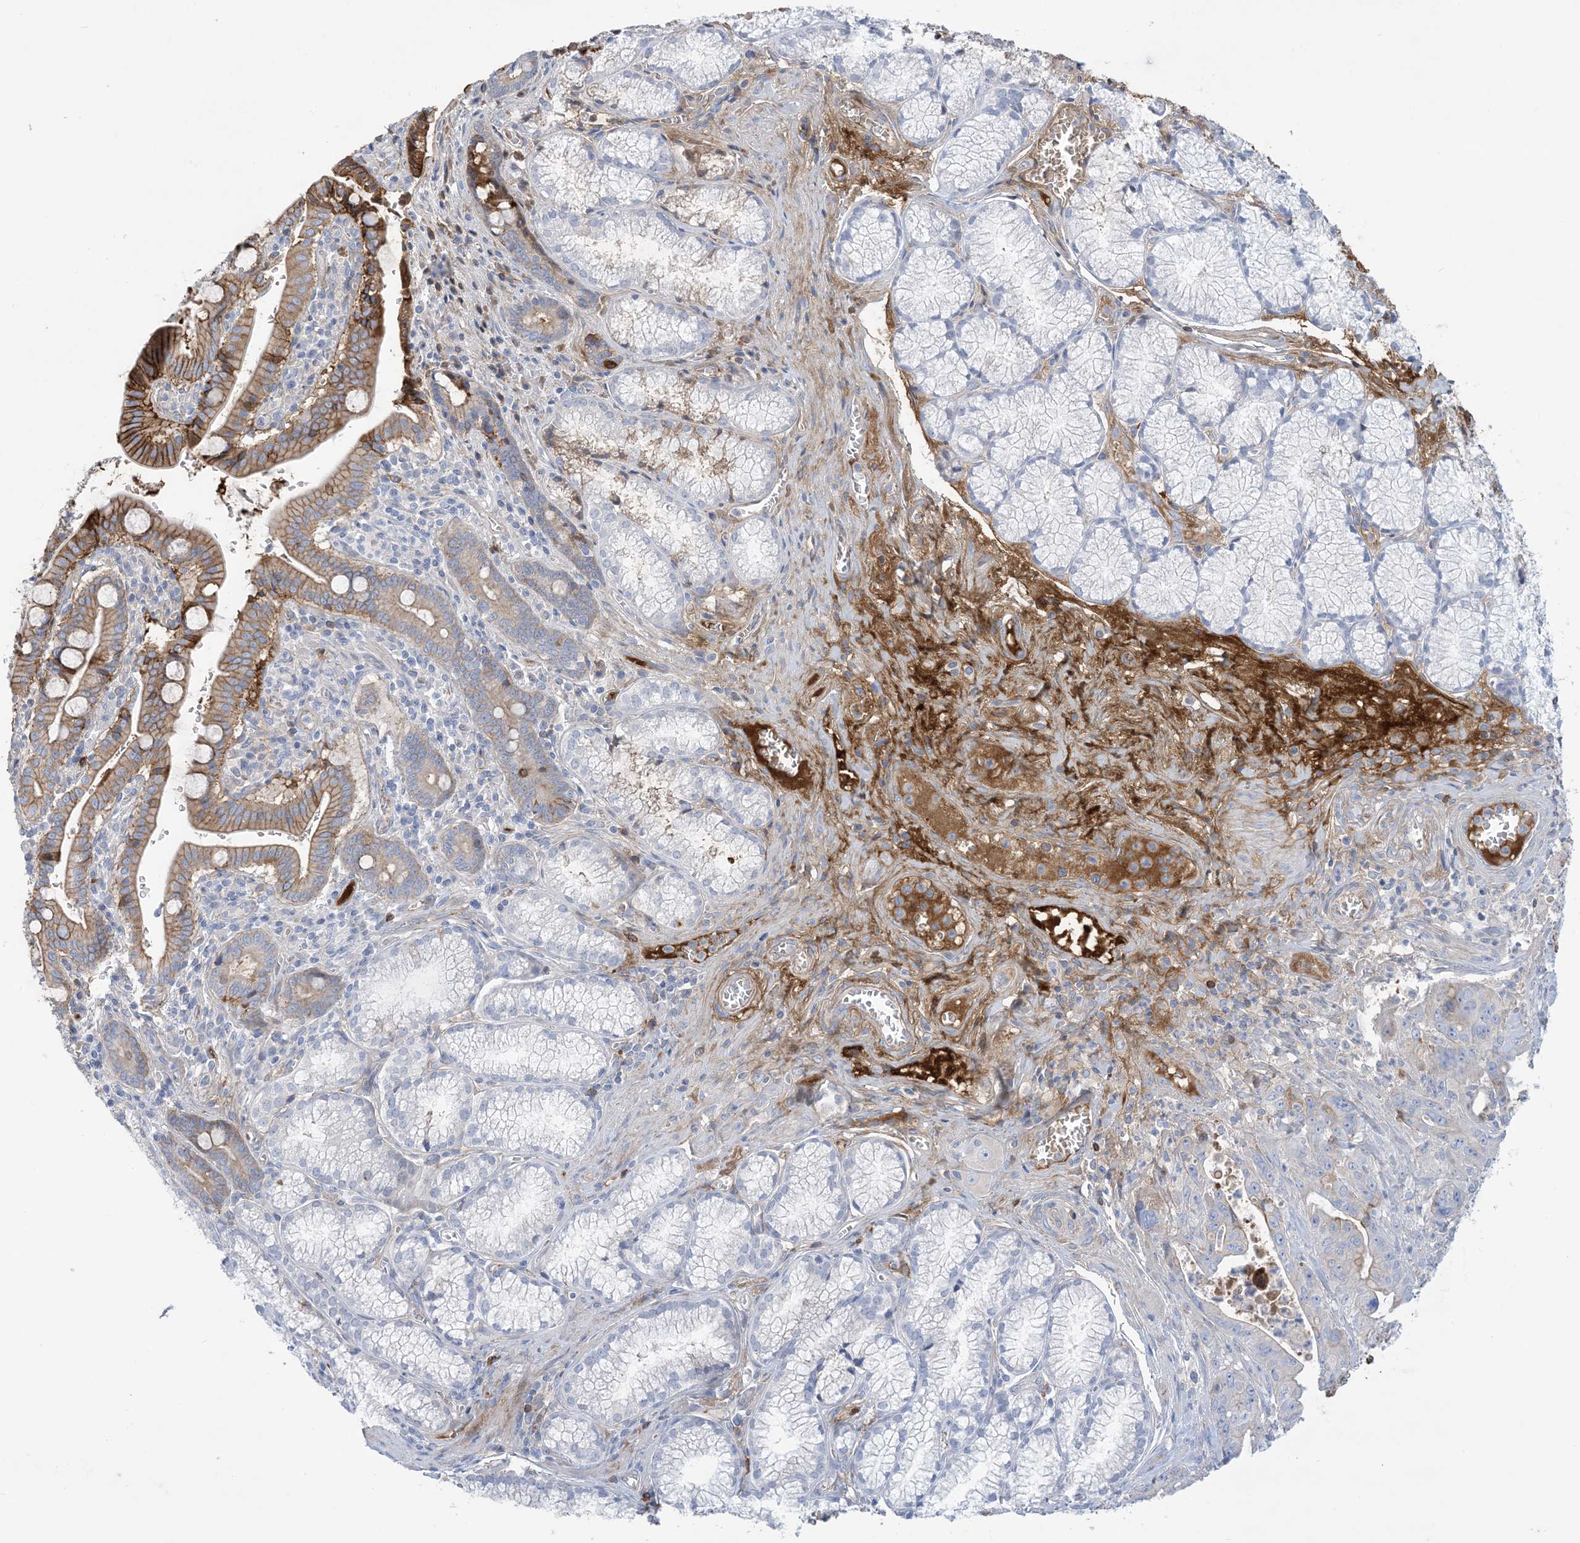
{"staining": {"intensity": "moderate", "quantity": "25%-75%", "location": "cytoplasmic/membranous"}, "tissue": "pancreatic cancer", "cell_type": "Tumor cells", "image_type": "cancer", "snomed": [{"axis": "morphology", "description": "Adenocarcinoma, NOS"}, {"axis": "topography", "description": "Pancreas"}], "caption": "Human pancreatic cancer (adenocarcinoma) stained for a protein (brown) shows moderate cytoplasmic/membranous positive expression in about 25%-75% of tumor cells.", "gene": "ATP11C", "patient": {"sex": "male", "age": 70}}